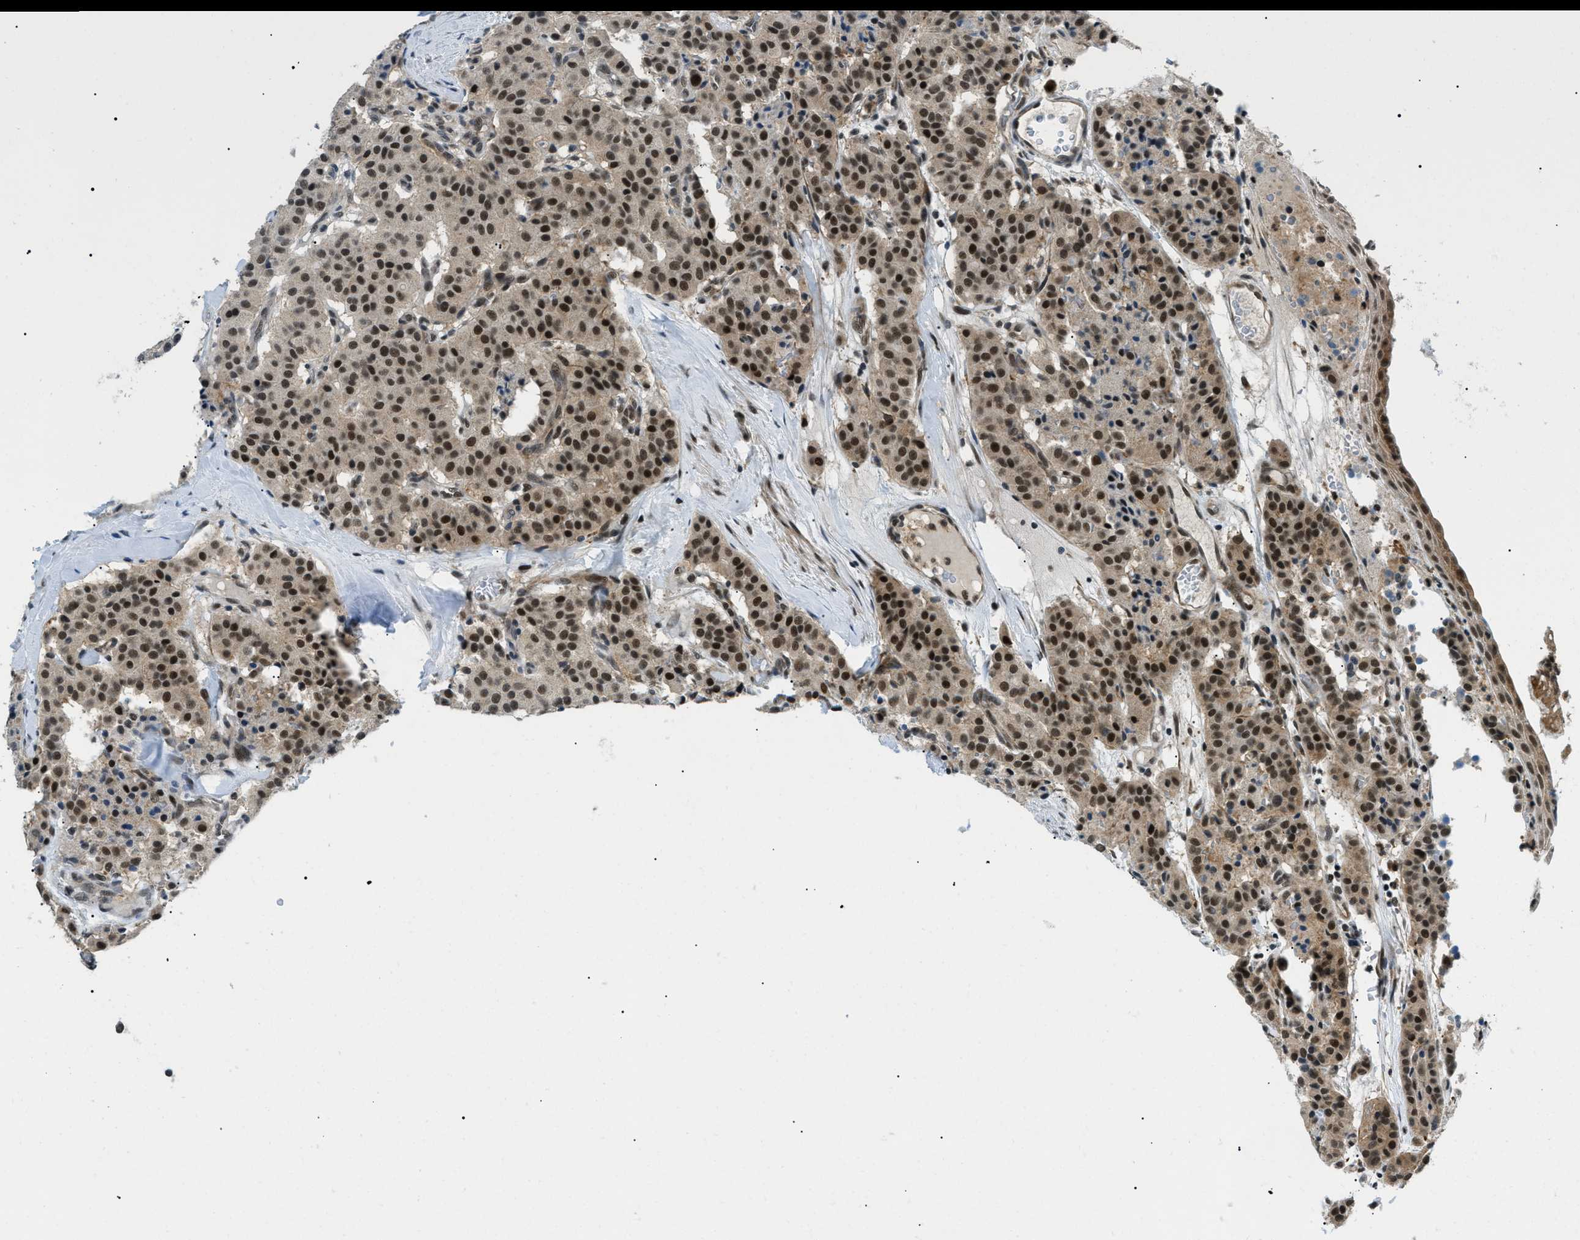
{"staining": {"intensity": "strong", "quantity": ">75%", "location": "cytoplasmic/membranous,nuclear"}, "tissue": "carcinoid", "cell_type": "Tumor cells", "image_type": "cancer", "snomed": [{"axis": "morphology", "description": "Carcinoid, malignant, NOS"}, {"axis": "topography", "description": "Lung"}], "caption": "Immunohistochemistry (IHC) photomicrograph of neoplastic tissue: human carcinoid stained using immunohistochemistry demonstrates high levels of strong protein expression localized specifically in the cytoplasmic/membranous and nuclear of tumor cells, appearing as a cytoplasmic/membranous and nuclear brown color.", "gene": "RBM15", "patient": {"sex": "male", "age": 30}}